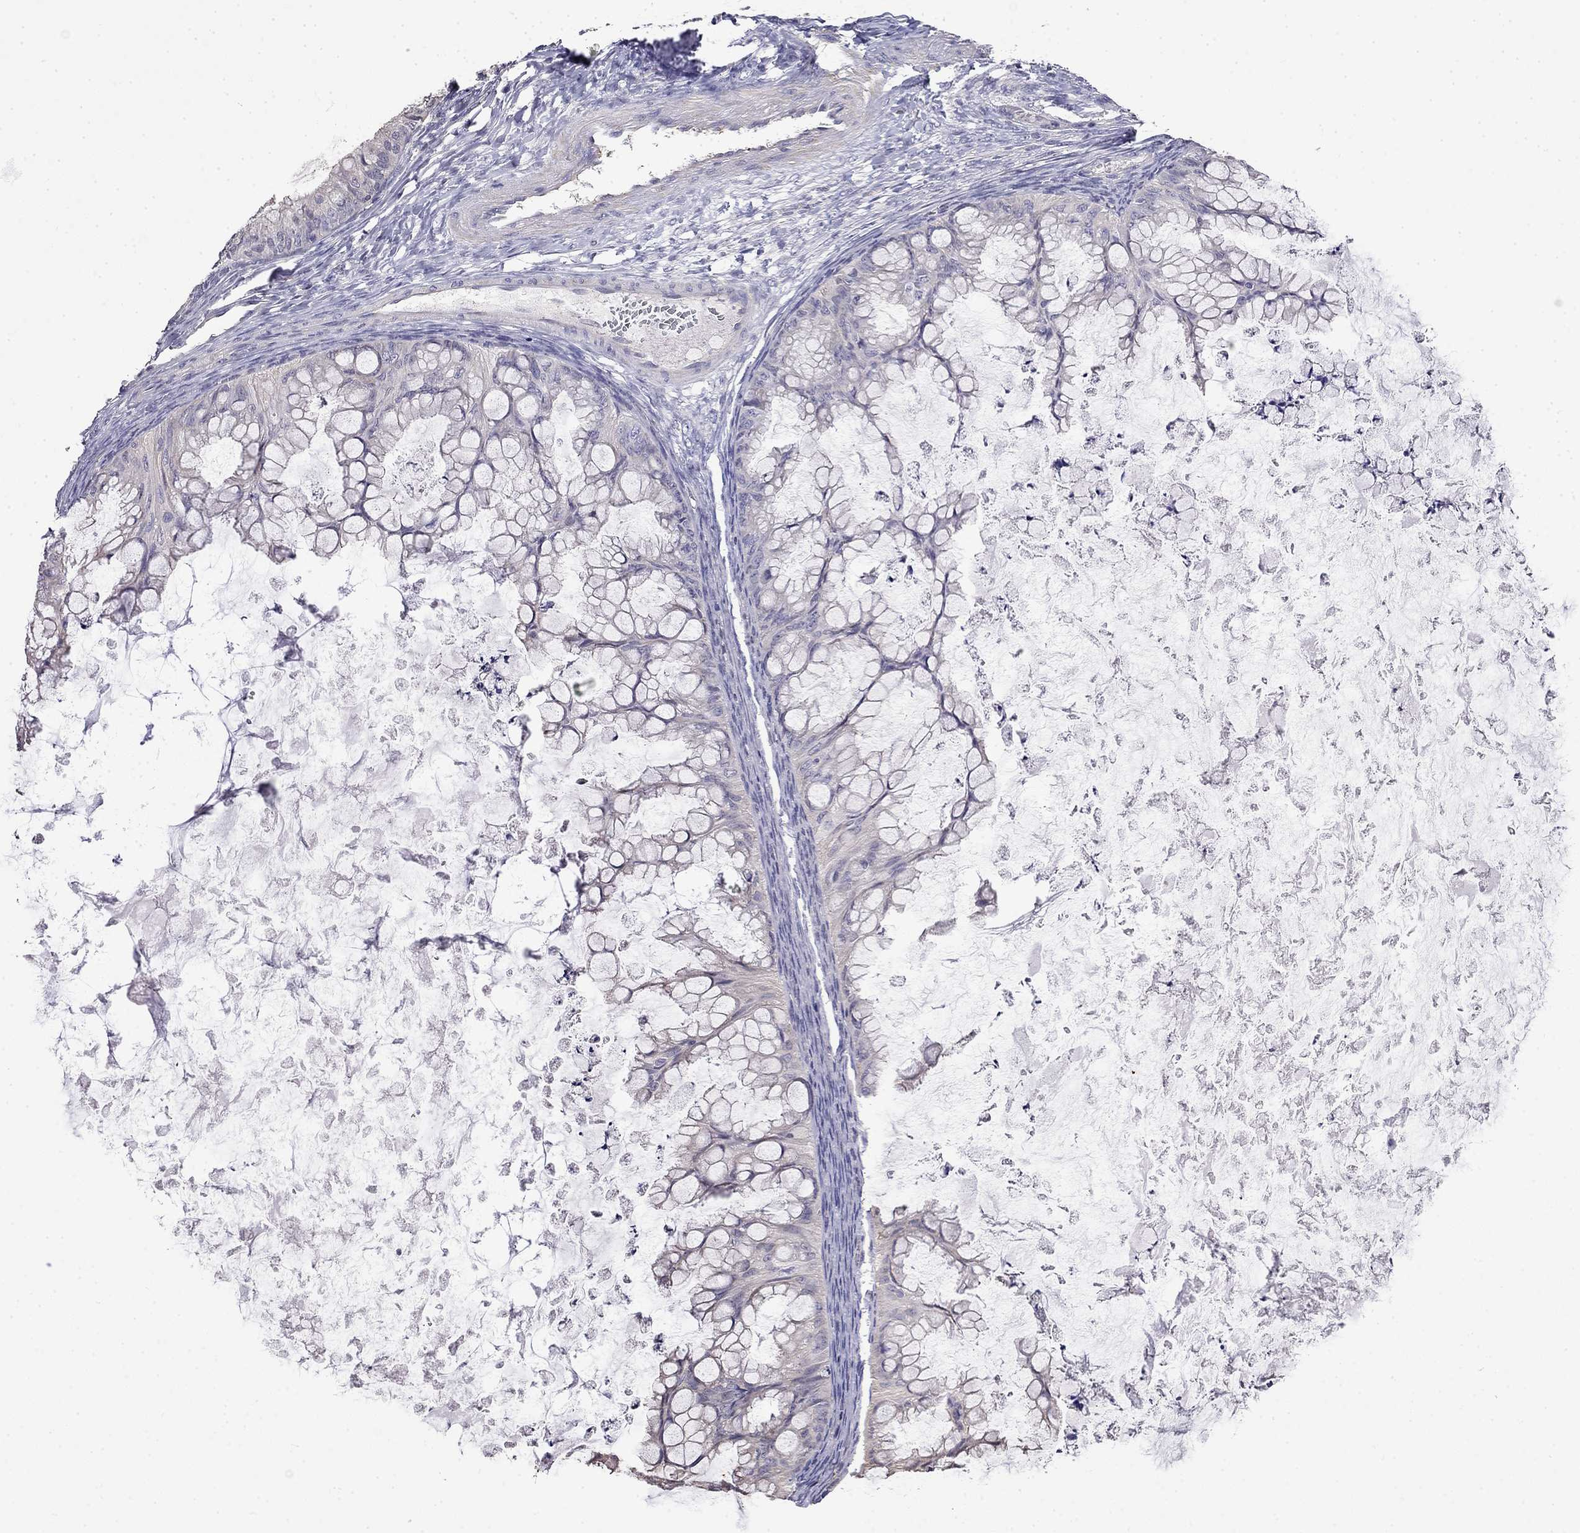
{"staining": {"intensity": "negative", "quantity": "none", "location": "none"}, "tissue": "ovarian cancer", "cell_type": "Tumor cells", "image_type": "cancer", "snomed": [{"axis": "morphology", "description": "Cystadenocarcinoma, mucinous, NOS"}, {"axis": "topography", "description": "Ovary"}], "caption": "Immunohistochemical staining of human ovarian mucinous cystadenocarcinoma shows no significant staining in tumor cells. (Stains: DAB immunohistochemistry (IHC) with hematoxylin counter stain, Microscopy: brightfield microscopy at high magnification).", "gene": "GUCA1B", "patient": {"sex": "female", "age": 35}}